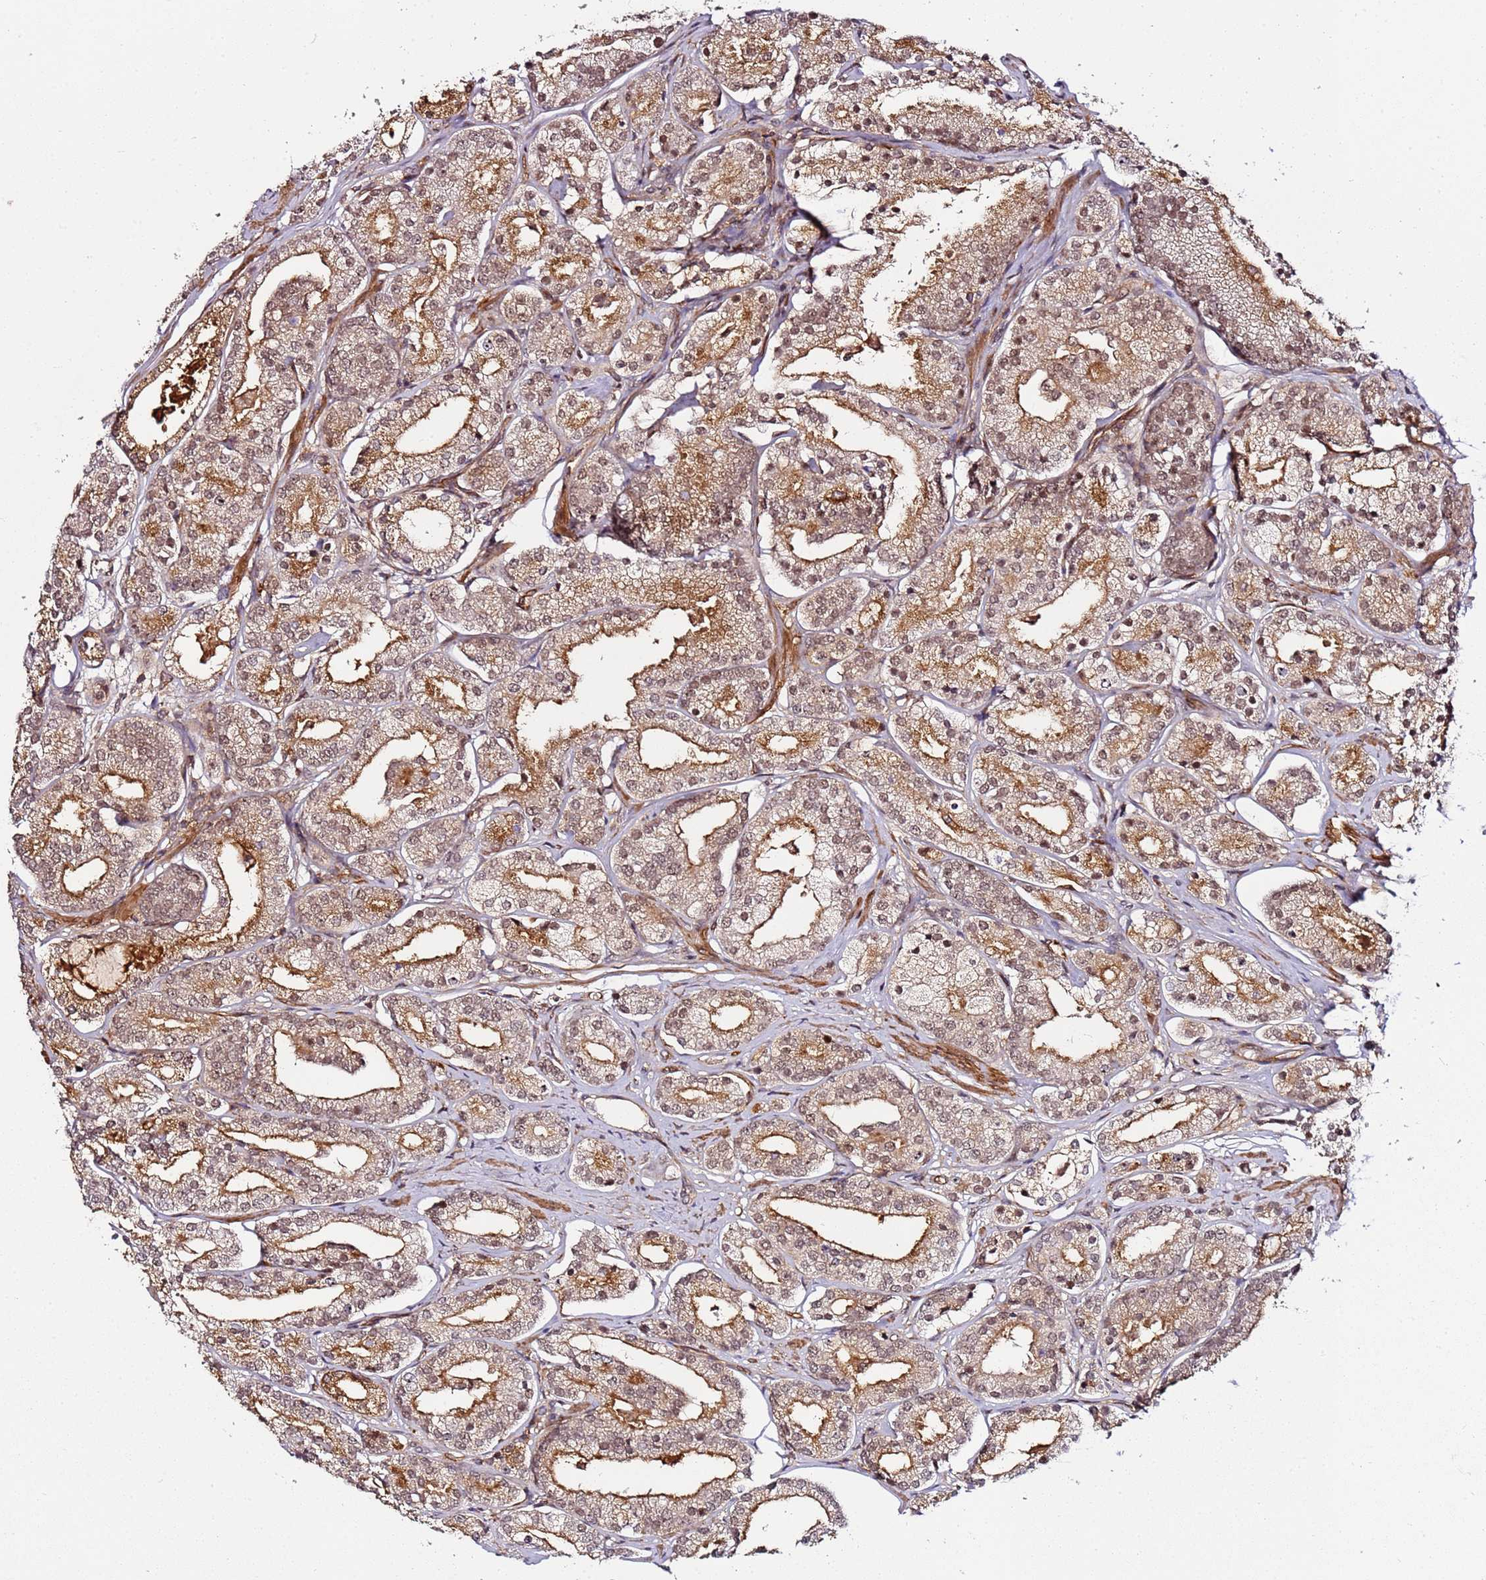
{"staining": {"intensity": "moderate", "quantity": ">75%", "location": "cytoplasmic/membranous,nuclear"}, "tissue": "prostate cancer", "cell_type": "Tumor cells", "image_type": "cancer", "snomed": [{"axis": "morphology", "description": "Adenocarcinoma, High grade"}, {"axis": "topography", "description": "Prostate"}], "caption": "Protein analysis of prostate cancer (high-grade adenocarcinoma) tissue displays moderate cytoplasmic/membranous and nuclear staining in about >75% of tumor cells.", "gene": "CCNYL1", "patient": {"sex": "male", "age": 69}}